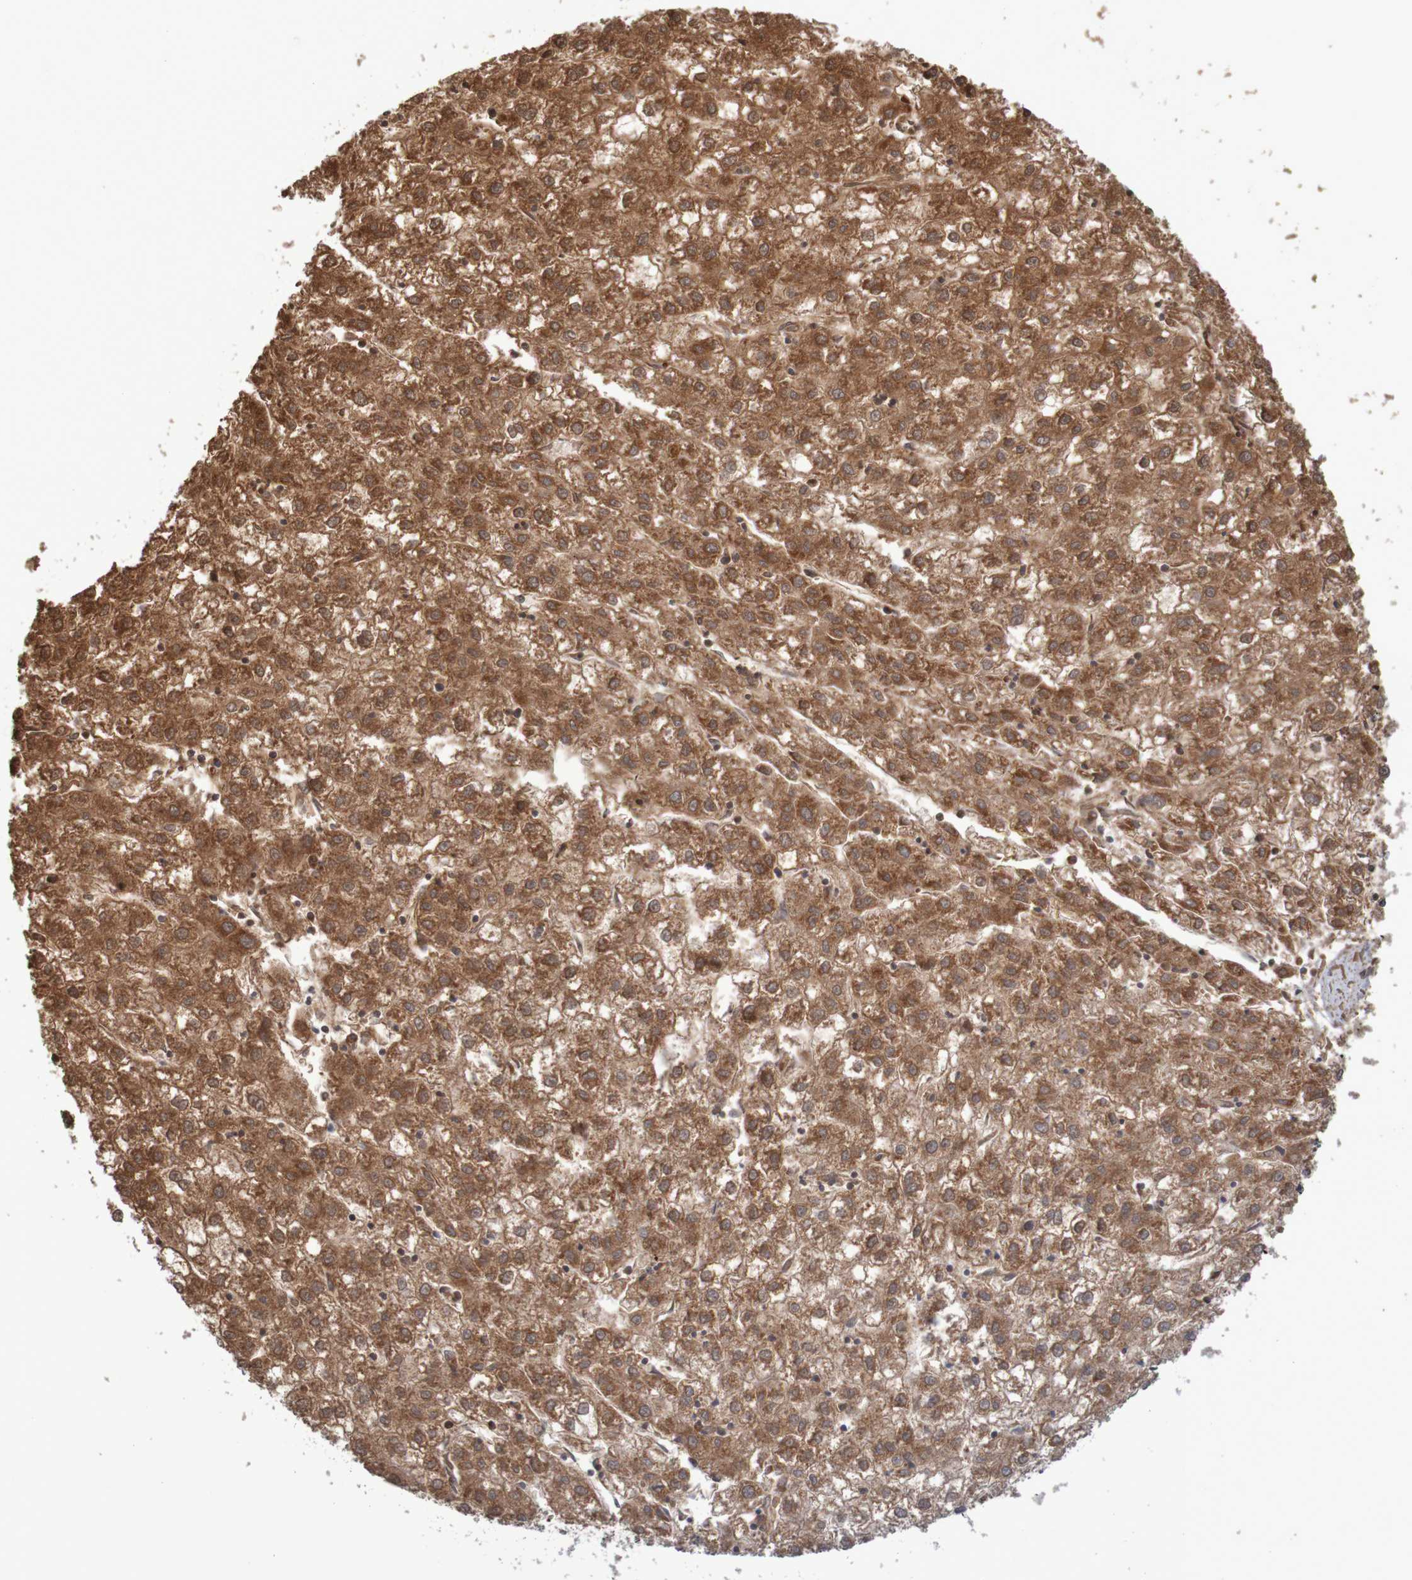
{"staining": {"intensity": "strong", "quantity": ">75%", "location": "cytoplasmic/membranous"}, "tissue": "liver cancer", "cell_type": "Tumor cells", "image_type": "cancer", "snomed": [{"axis": "morphology", "description": "Carcinoma, Hepatocellular, NOS"}, {"axis": "topography", "description": "Liver"}], "caption": "Immunohistochemistry of human liver hepatocellular carcinoma displays high levels of strong cytoplasmic/membranous positivity in about >75% of tumor cells.", "gene": "MRPL52", "patient": {"sex": "male", "age": 72}}